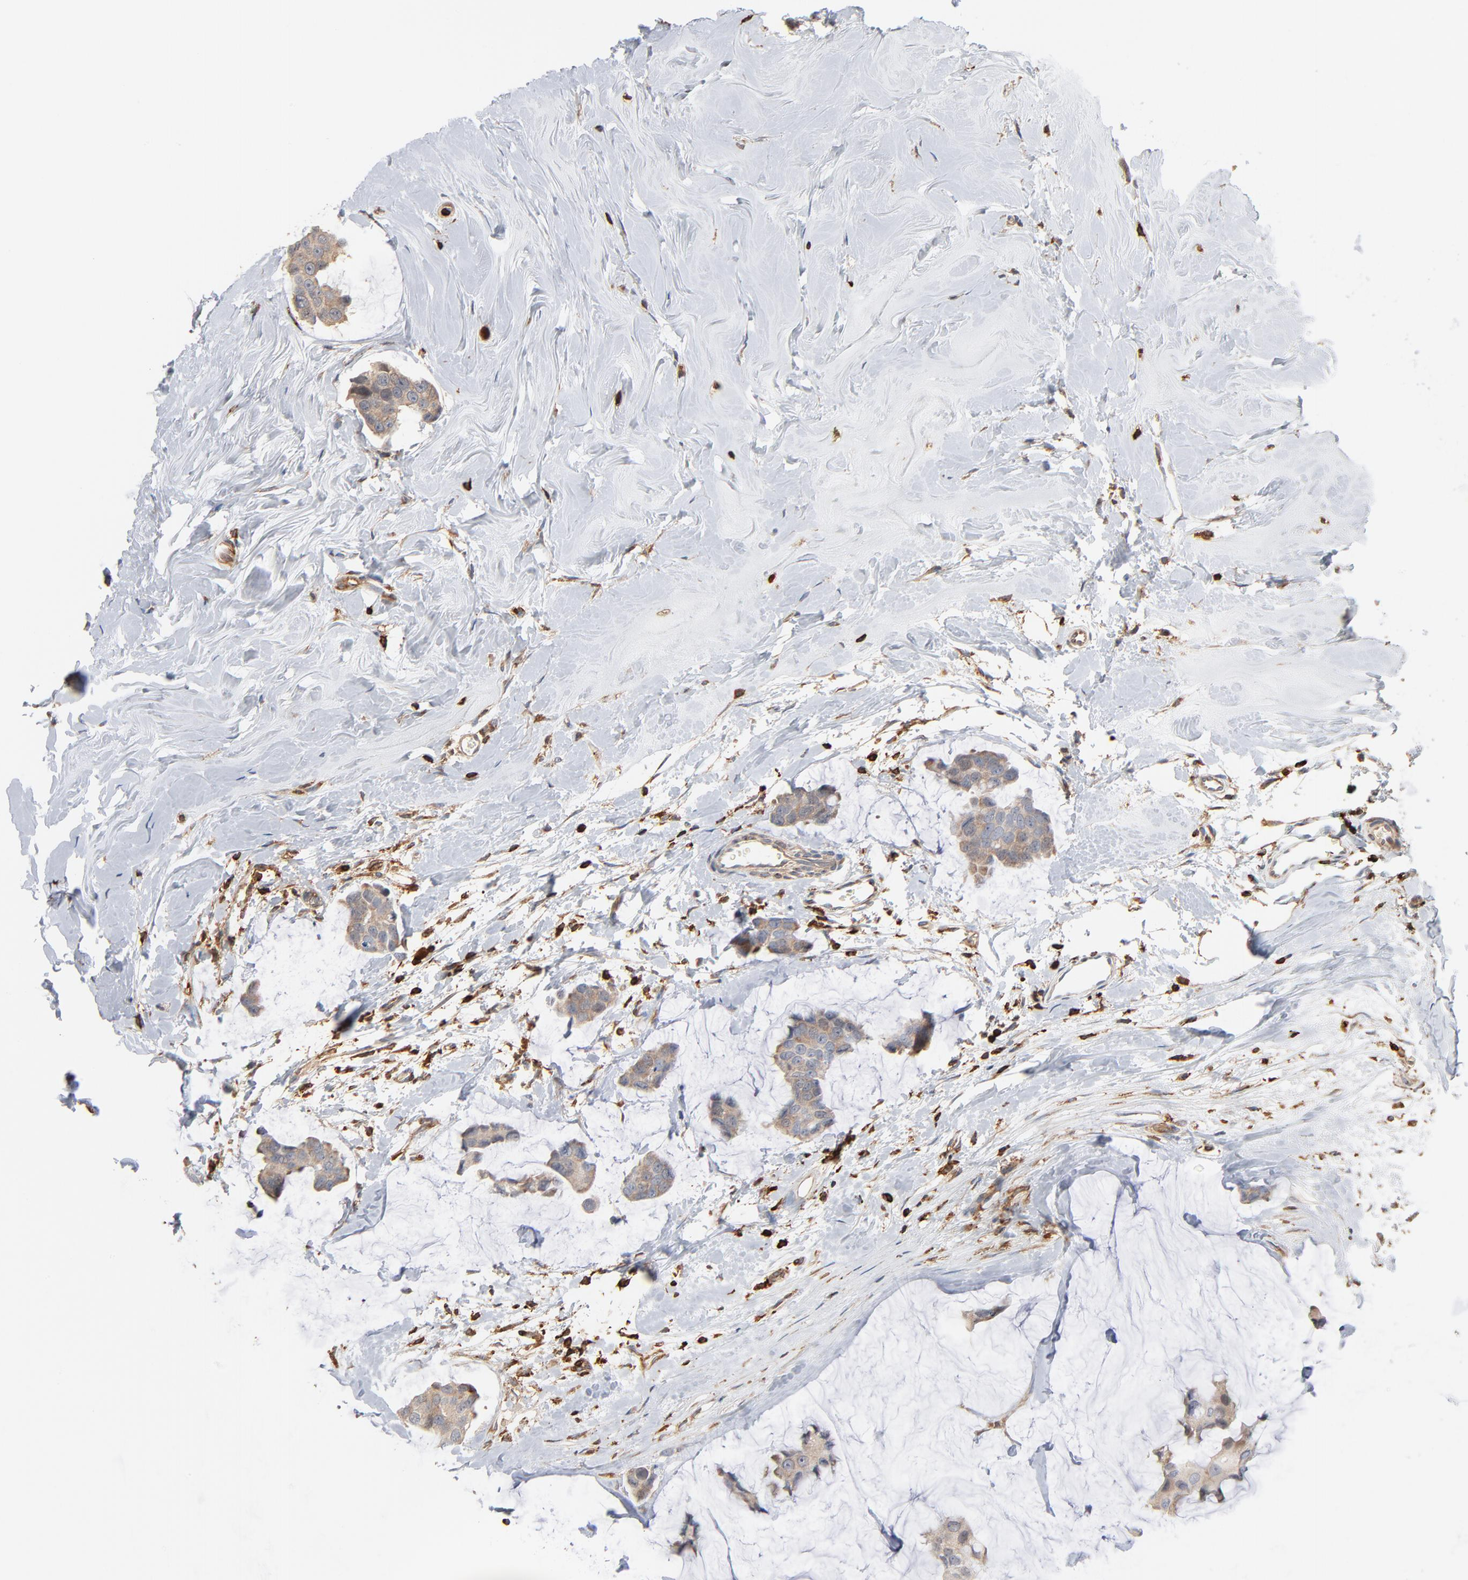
{"staining": {"intensity": "weak", "quantity": ">75%", "location": "cytoplasmic/membranous"}, "tissue": "breast cancer", "cell_type": "Tumor cells", "image_type": "cancer", "snomed": [{"axis": "morphology", "description": "Normal tissue, NOS"}, {"axis": "morphology", "description": "Duct carcinoma"}, {"axis": "topography", "description": "Breast"}], "caption": "Breast cancer (invasive ductal carcinoma) stained with immunohistochemistry (IHC) exhibits weak cytoplasmic/membranous positivity in about >75% of tumor cells. (Stains: DAB in brown, nuclei in blue, Microscopy: brightfield microscopy at high magnification).", "gene": "SH3KBP1", "patient": {"sex": "female", "age": 50}}